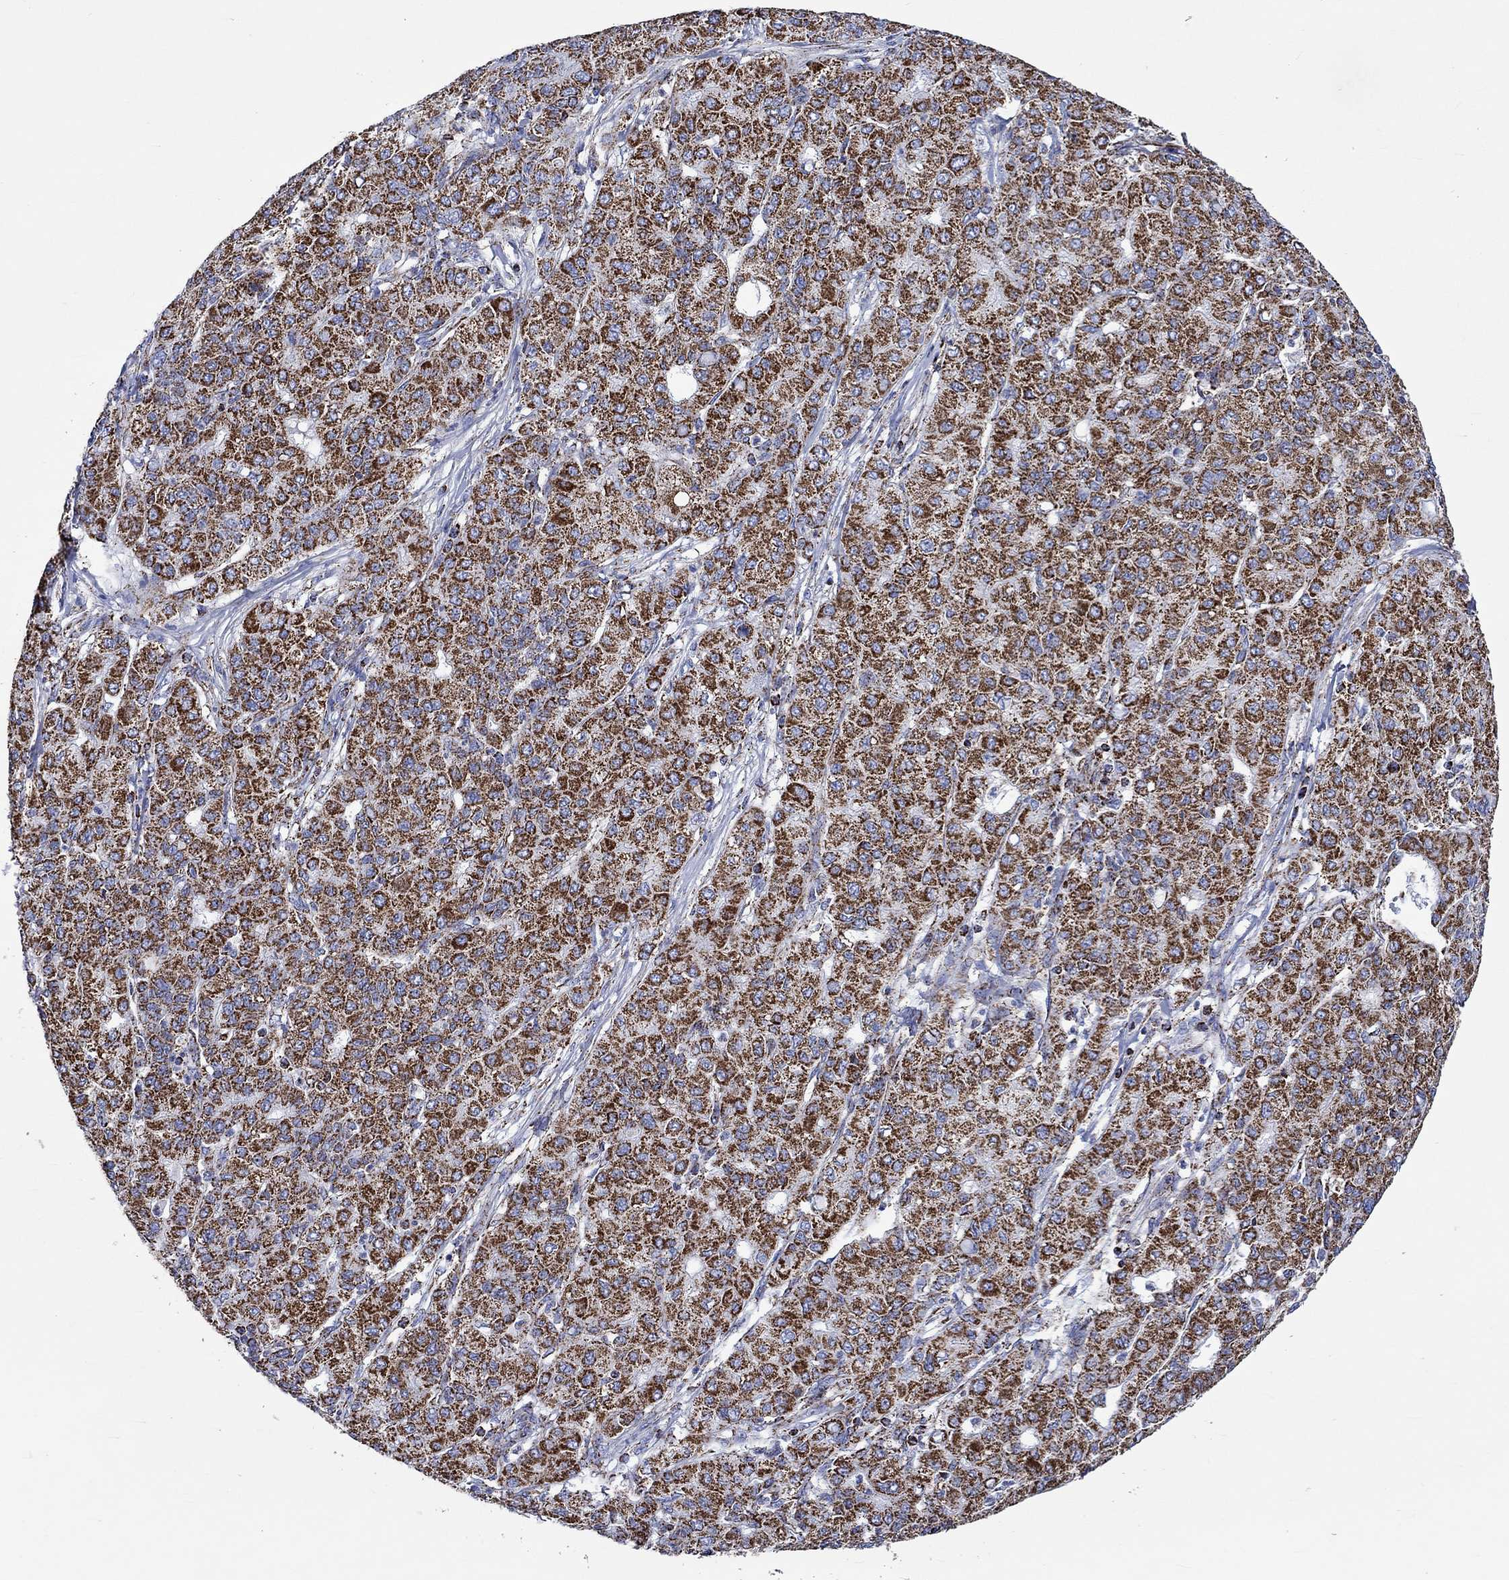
{"staining": {"intensity": "strong", "quantity": ">75%", "location": "cytoplasmic/membranous"}, "tissue": "liver cancer", "cell_type": "Tumor cells", "image_type": "cancer", "snomed": [{"axis": "morphology", "description": "Carcinoma, Hepatocellular, NOS"}, {"axis": "topography", "description": "Liver"}], "caption": "About >75% of tumor cells in liver hepatocellular carcinoma exhibit strong cytoplasmic/membranous protein expression as visualized by brown immunohistochemical staining.", "gene": "RCE1", "patient": {"sex": "male", "age": 65}}